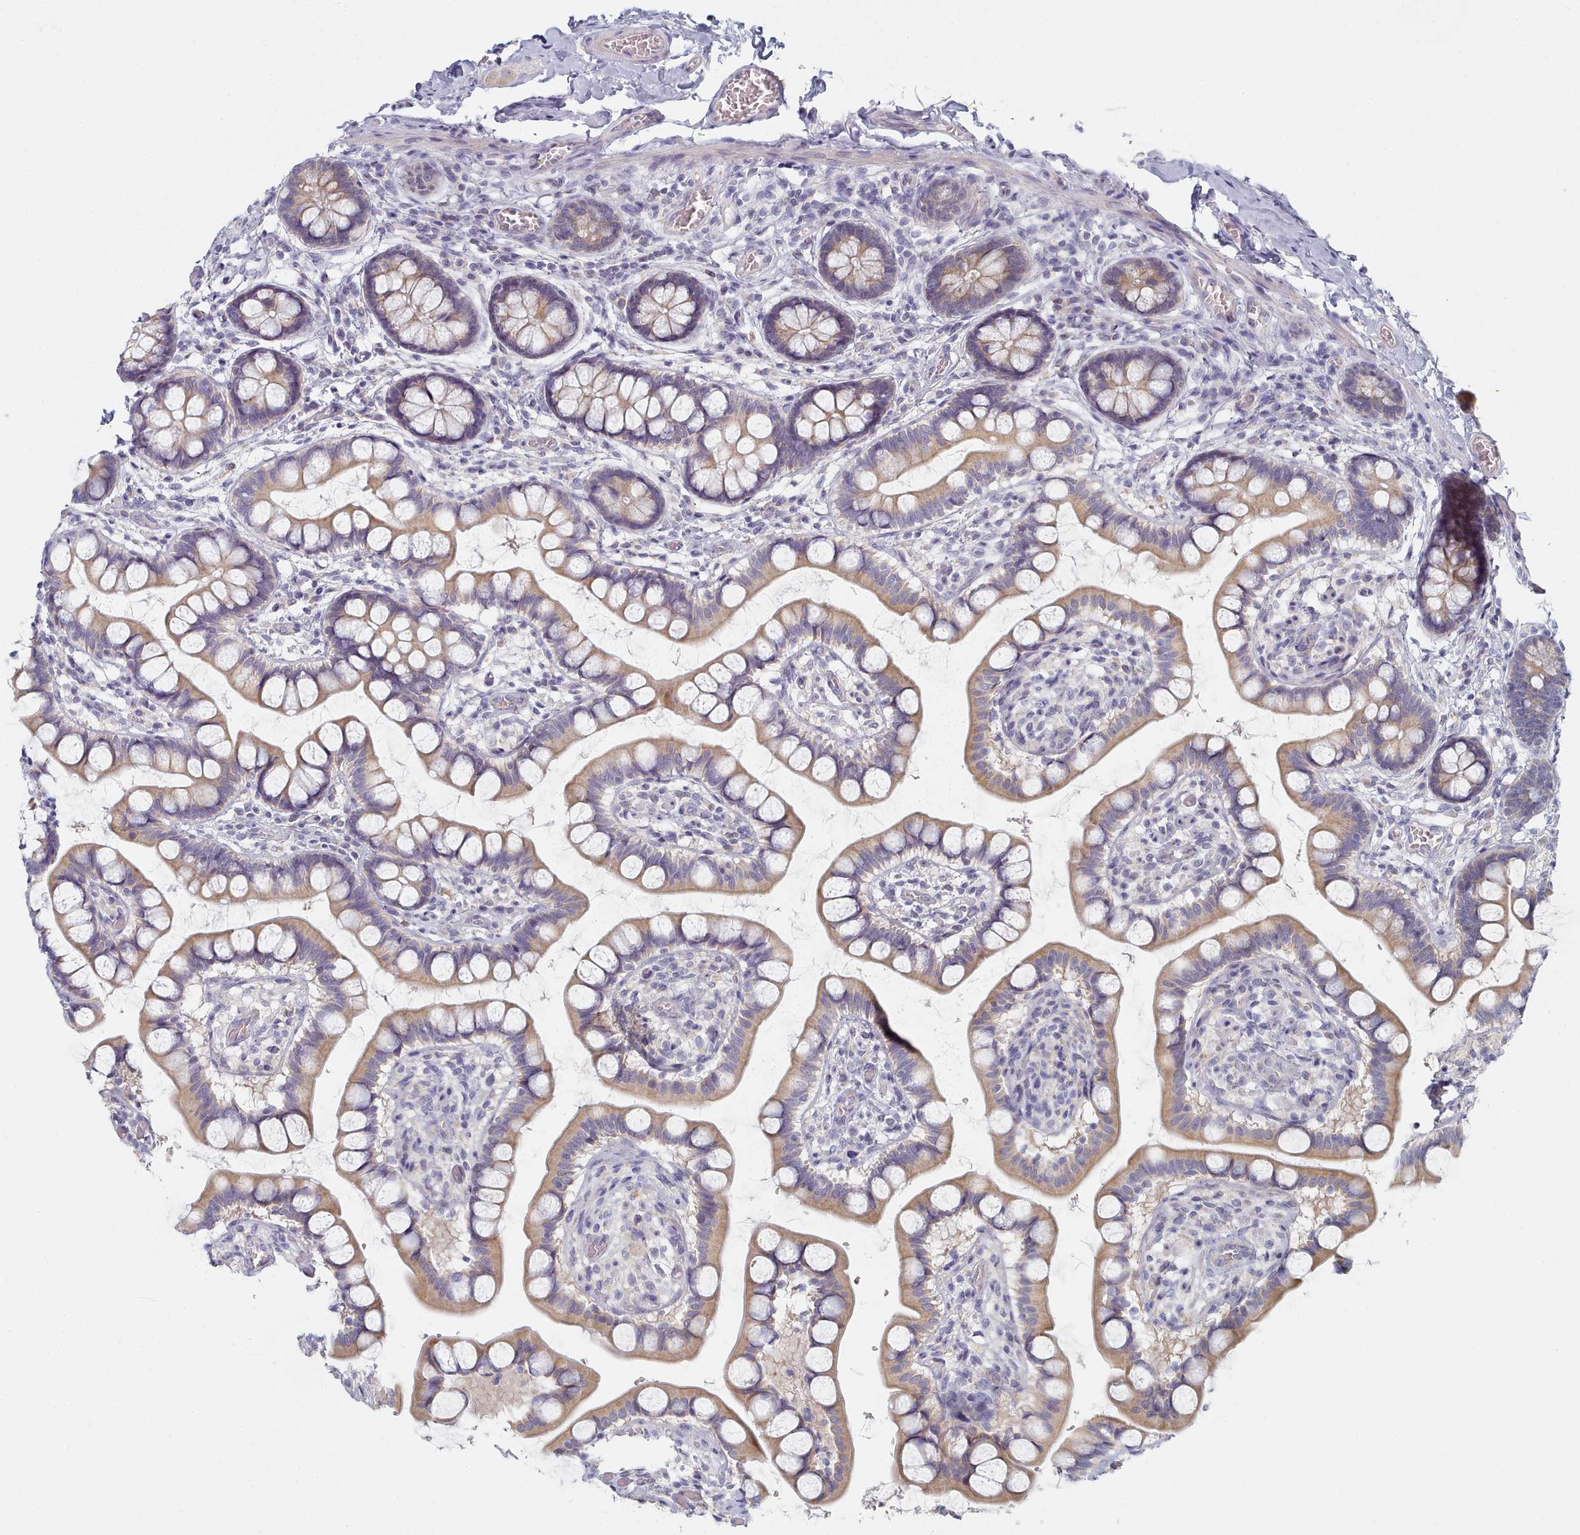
{"staining": {"intensity": "moderate", "quantity": ">75%", "location": "cytoplasmic/membranous"}, "tissue": "small intestine", "cell_type": "Glandular cells", "image_type": "normal", "snomed": [{"axis": "morphology", "description": "Normal tissue, NOS"}, {"axis": "topography", "description": "Small intestine"}], "caption": "This is a micrograph of immunohistochemistry staining of benign small intestine, which shows moderate positivity in the cytoplasmic/membranous of glandular cells.", "gene": "TYW1B", "patient": {"sex": "male", "age": 52}}